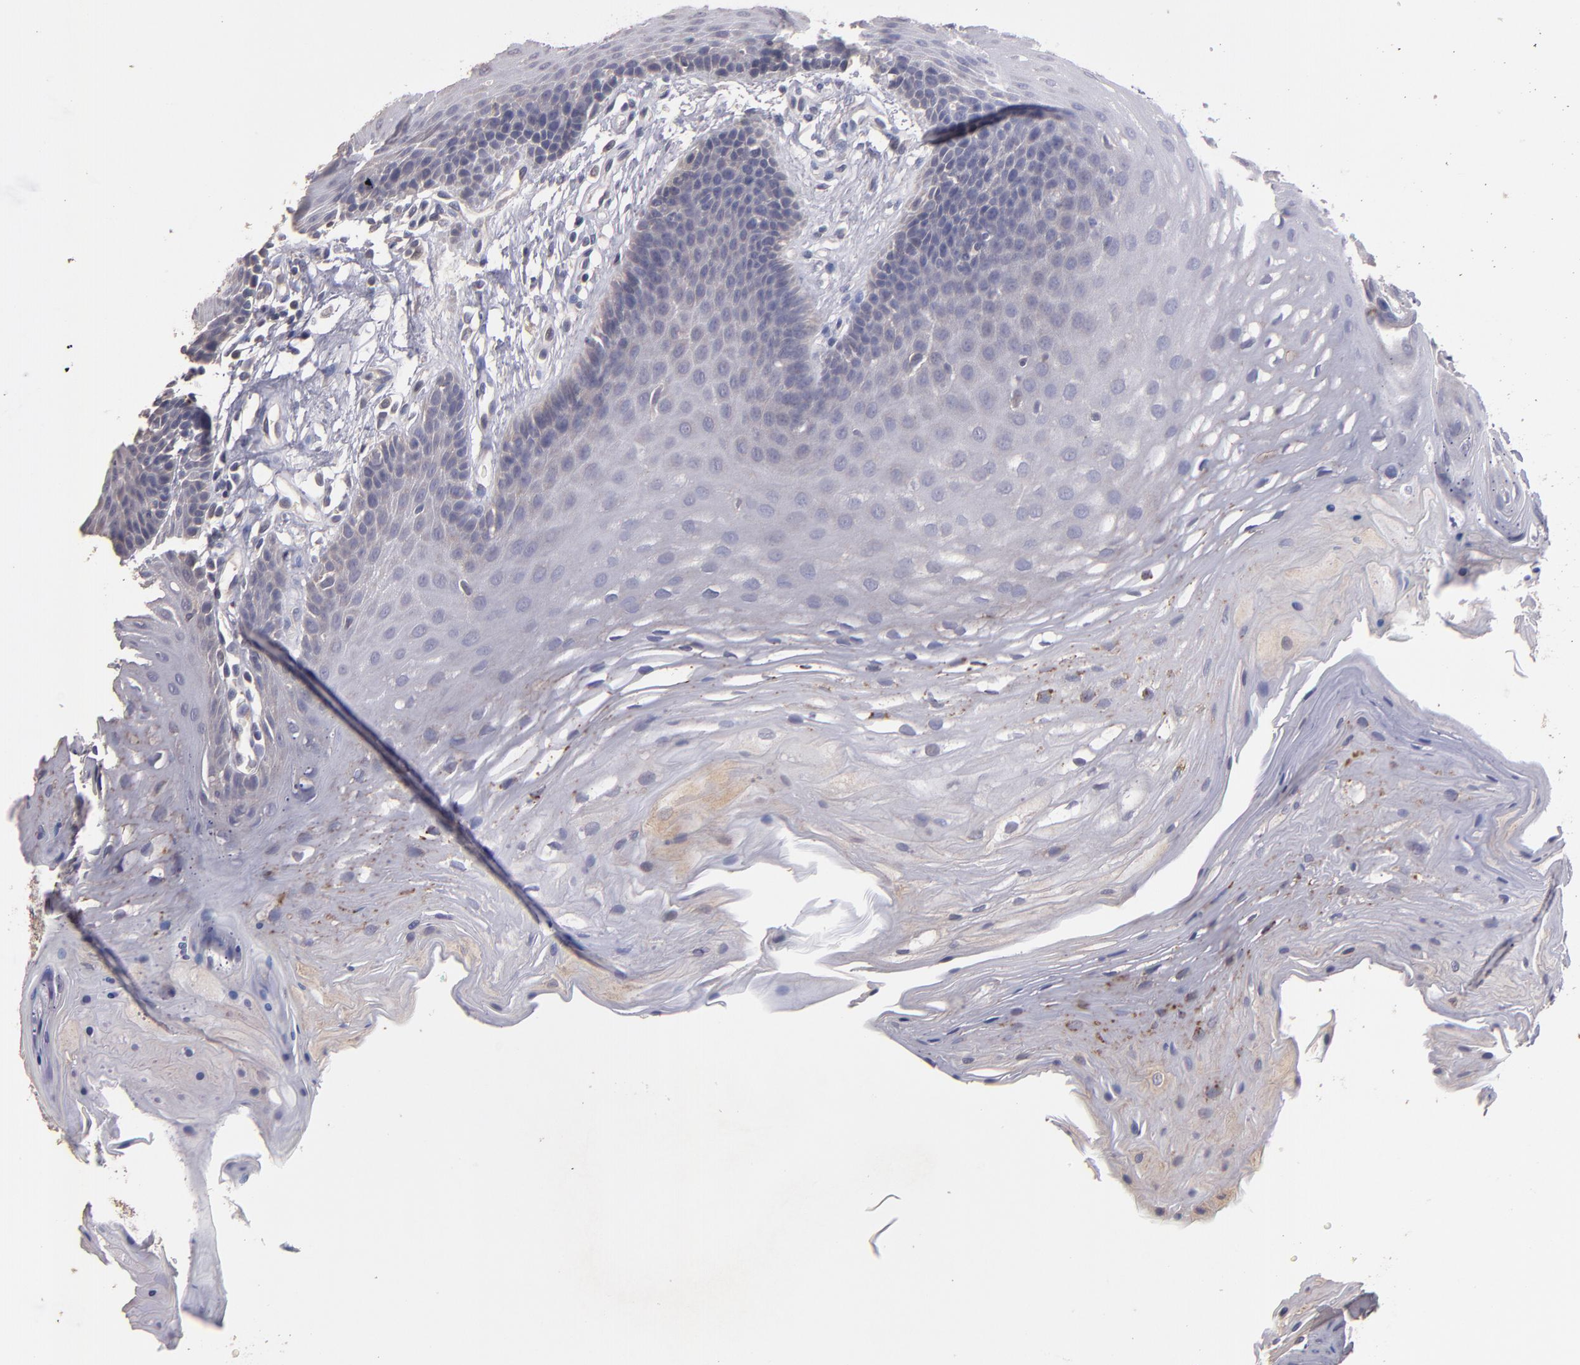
{"staining": {"intensity": "weak", "quantity": "<25%", "location": "cytoplasmic/membranous"}, "tissue": "oral mucosa", "cell_type": "Squamous epithelial cells", "image_type": "normal", "snomed": [{"axis": "morphology", "description": "Normal tissue, NOS"}, {"axis": "topography", "description": "Oral tissue"}], "caption": "Immunohistochemistry (IHC) of benign human oral mucosa reveals no expression in squamous epithelial cells.", "gene": "GNAZ", "patient": {"sex": "male", "age": 62}}